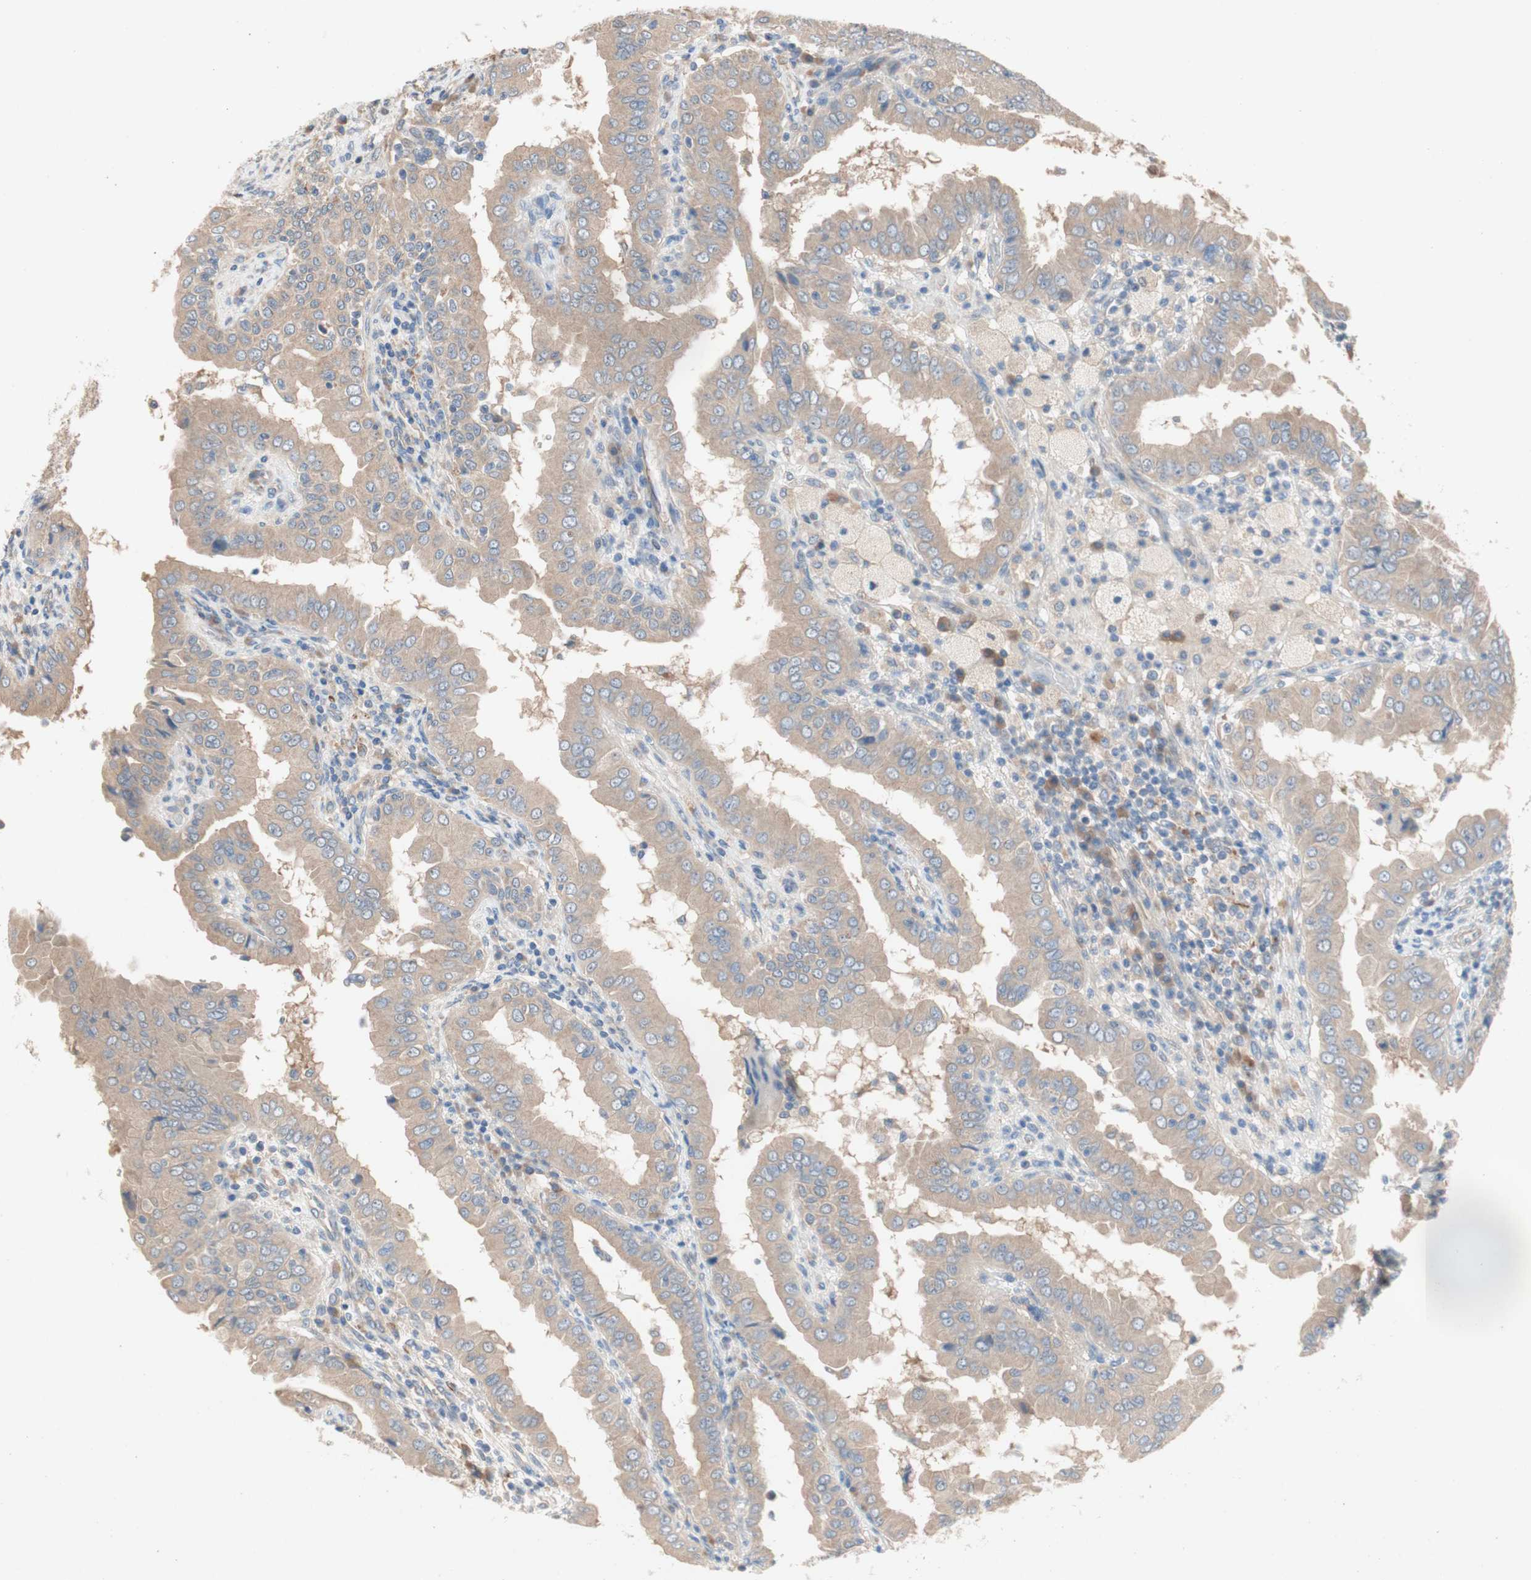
{"staining": {"intensity": "moderate", "quantity": ">75%", "location": "cytoplasmic/membranous"}, "tissue": "thyroid cancer", "cell_type": "Tumor cells", "image_type": "cancer", "snomed": [{"axis": "morphology", "description": "Papillary adenocarcinoma, NOS"}, {"axis": "topography", "description": "Thyroid gland"}], "caption": "This micrograph demonstrates immunohistochemistry (IHC) staining of thyroid cancer (papillary adenocarcinoma), with medium moderate cytoplasmic/membranous staining in about >75% of tumor cells.", "gene": "NCLN", "patient": {"sex": "male", "age": 33}}